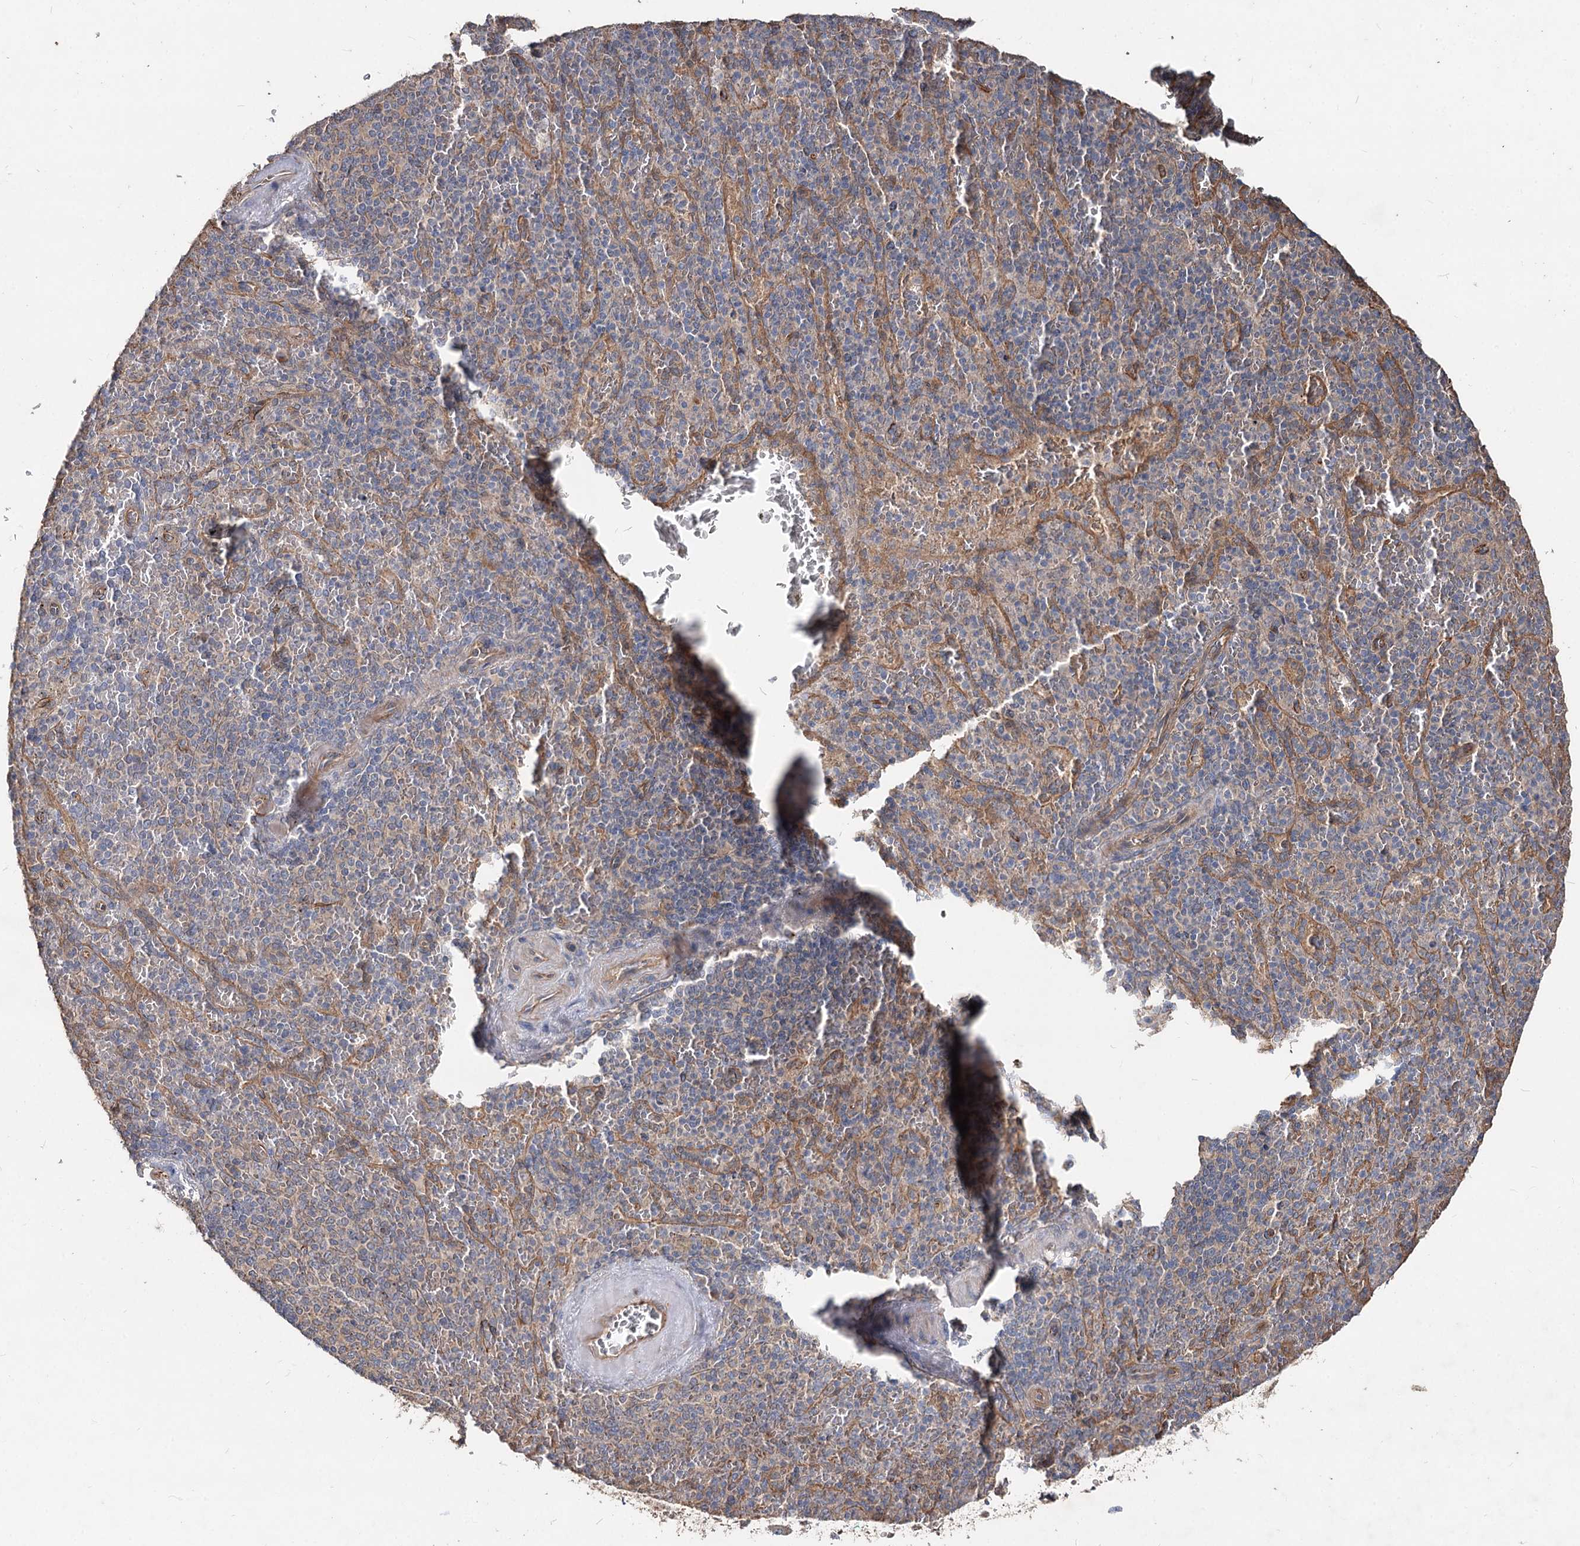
{"staining": {"intensity": "negative", "quantity": "none", "location": "none"}, "tissue": "spleen", "cell_type": "Cells in red pulp", "image_type": "normal", "snomed": [{"axis": "morphology", "description": "Normal tissue, NOS"}, {"axis": "topography", "description": "Spleen"}], "caption": "The immunohistochemistry image has no significant positivity in cells in red pulp of spleen. The staining is performed using DAB (3,3'-diaminobenzidine) brown chromogen with nuclei counter-stained in using hematoxylin.", "gene": "SPART", "patient": {"sex": "male", "age": 82}}